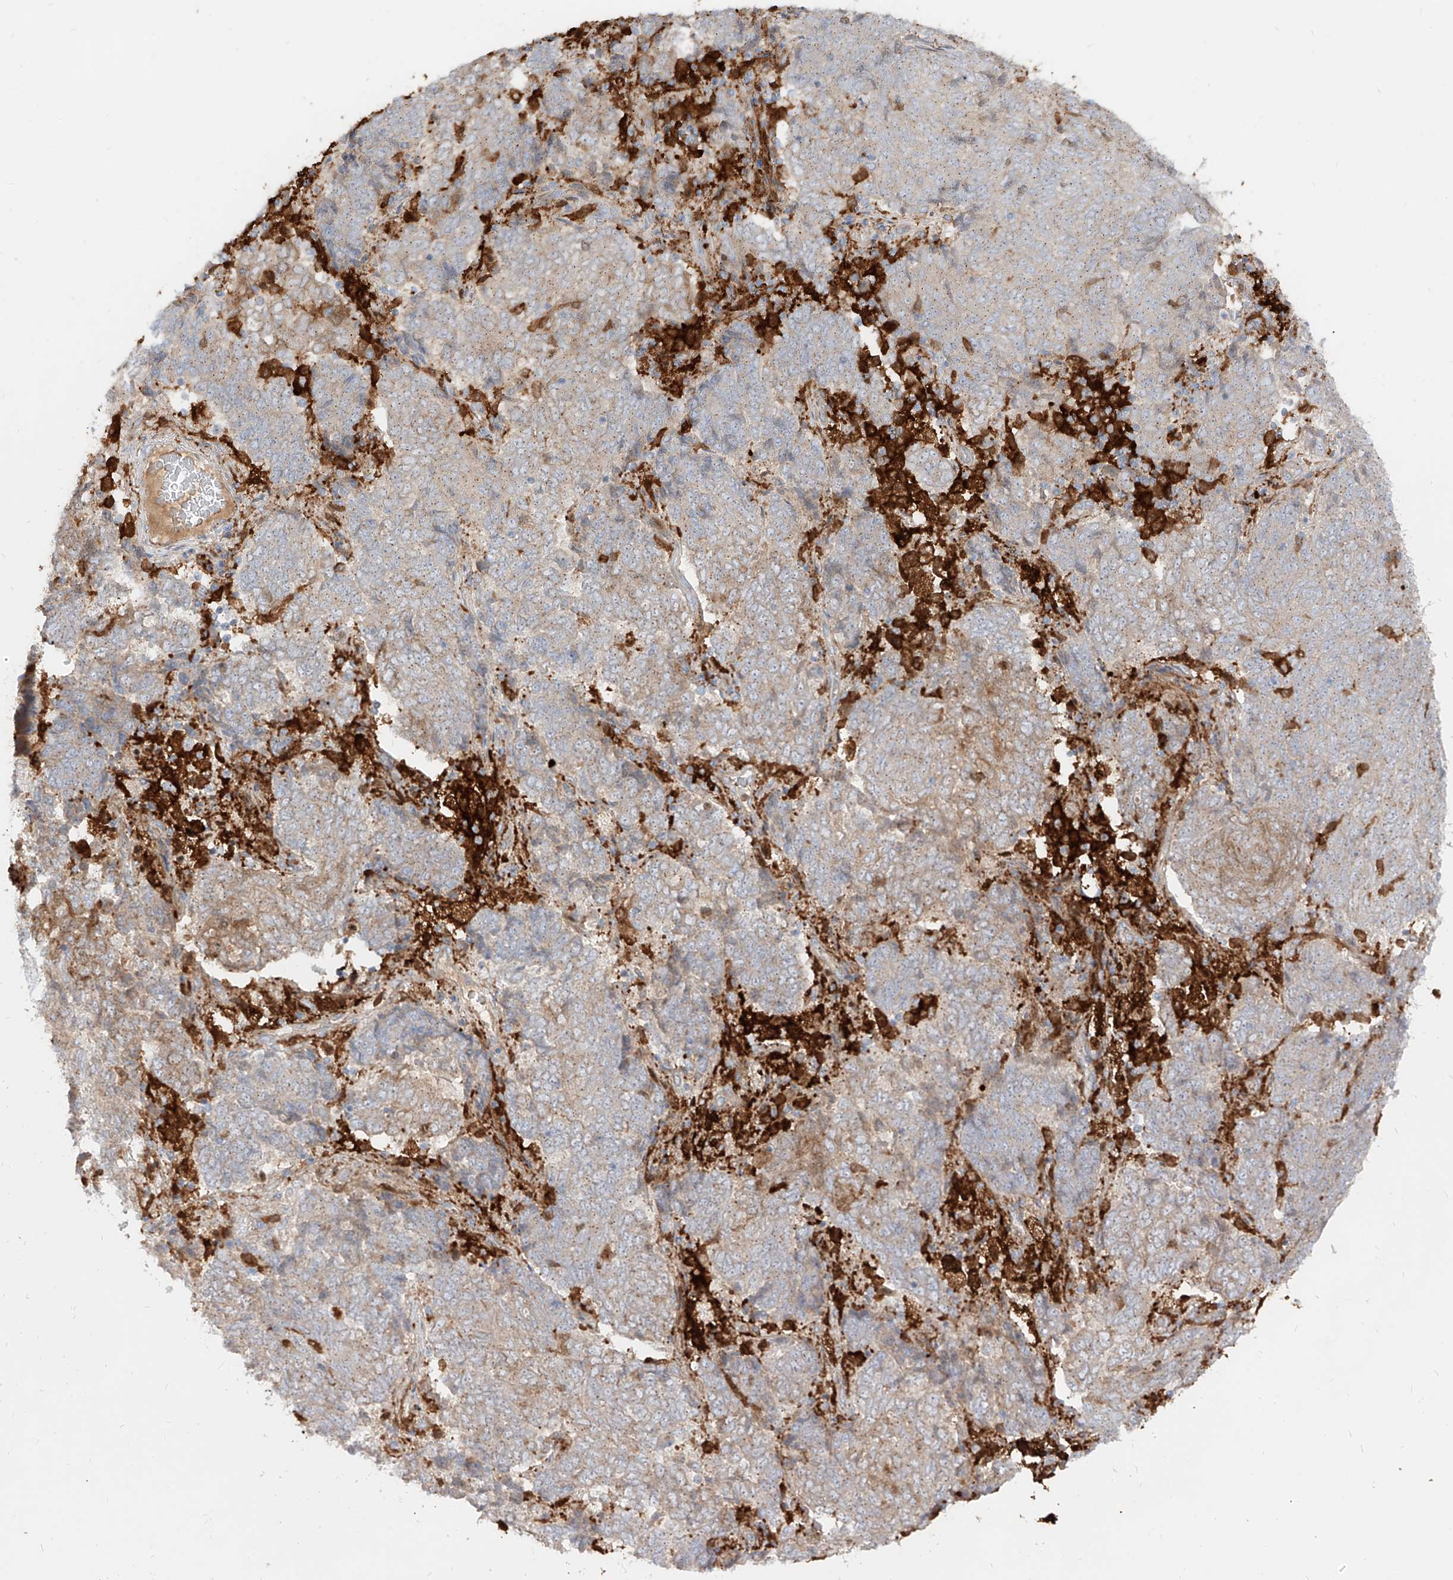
{"staining": {"intensity": "weak", "quantity": "25%-75%", "location": "cytoplasmic/membranous"}, "tissue": "endometrial cancer", "cell_type": "Tumor cells", "image_type": "cancer", "snomed": [{"axis": "morphology", "description": "Adenocarcinoma, NOS"}, {"axis": "topography", "description": "Endometrium"}], "caption": "Brown immunohistochemical staining in endometrial adenocarcinoma shows weak cytoplasmic/membranous staining in about 25%-75% of tumor cells. (Stains: DAB in brown, nuclei in blue, Microscopy: brightfield microscopy at high magnification).", "gene": "KYNU", "patient": {"sex": "female", "age": 80}}